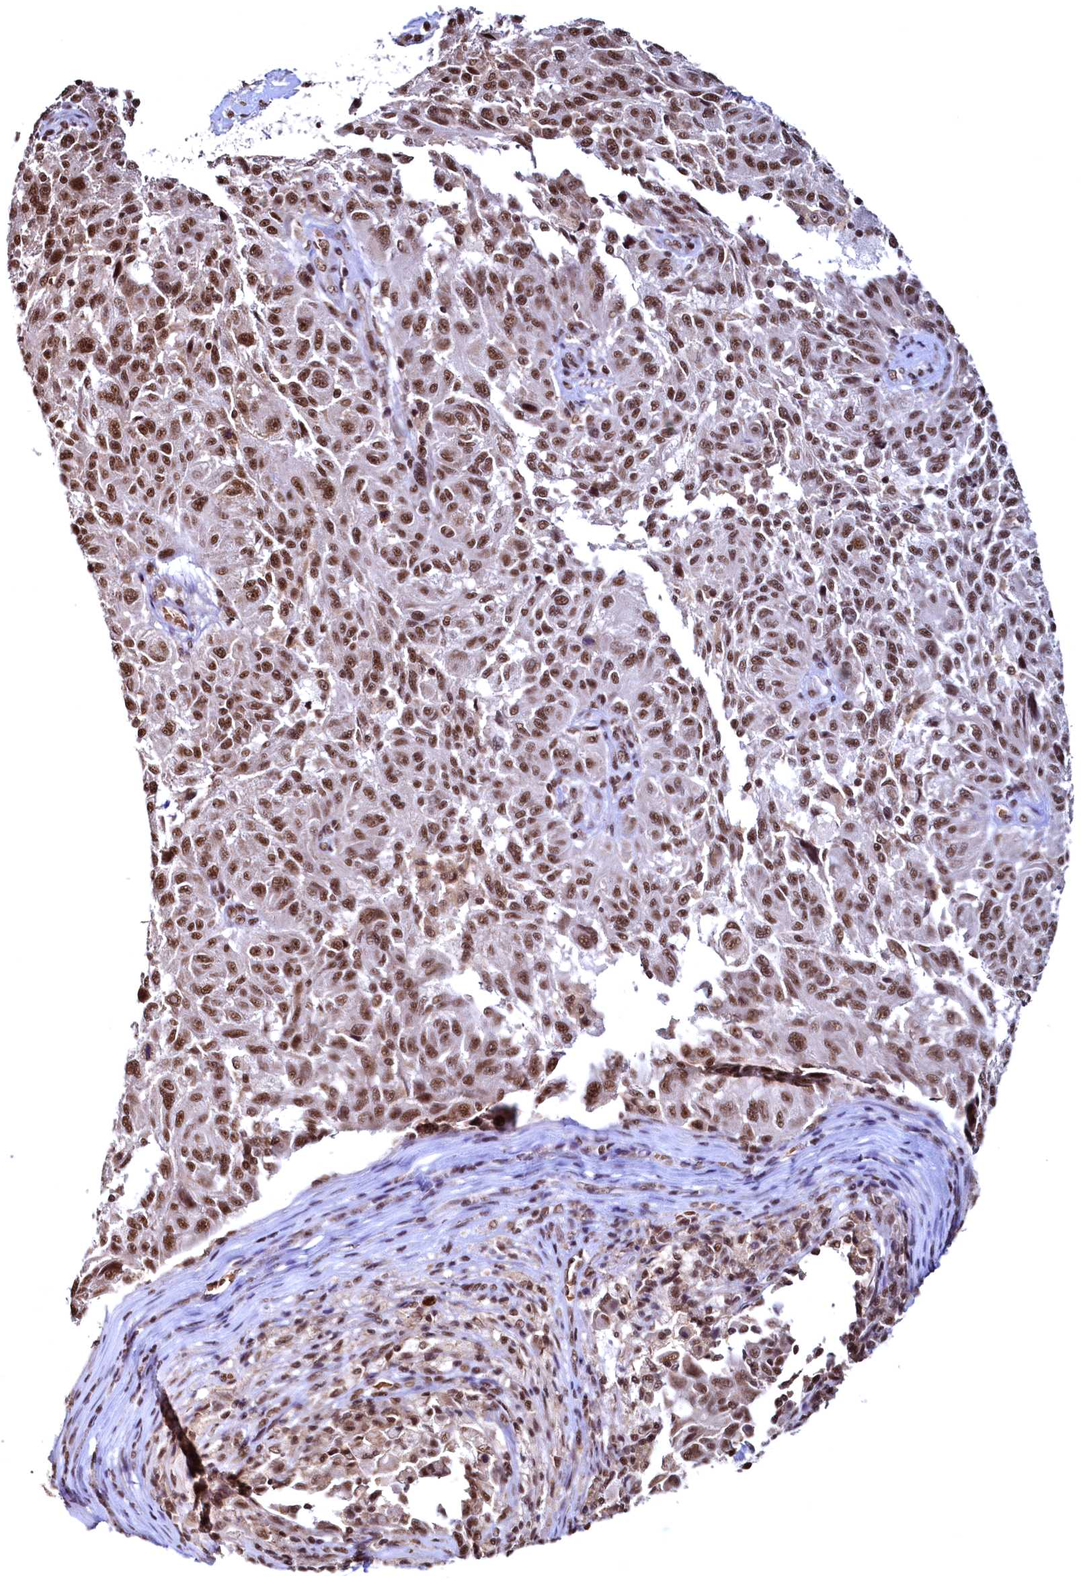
{"staining": {"intensity": "strong", "quantity": ">75%", "location": "nuclear"}, "tissue": "melanoma", "cell_type": "Tumor cells", "image_type": "cancer", "snomed": [{"axis": "morphology", "description": "Malignant melanoma, NOS"}, {"axis": "topography", "description": "Skin"}], "caption": "Human melanoma stained with a protein marker shows strong staining in tumor cells.", "gene": "RSRC2", "patient": {"sex": "male", "age": 53}}